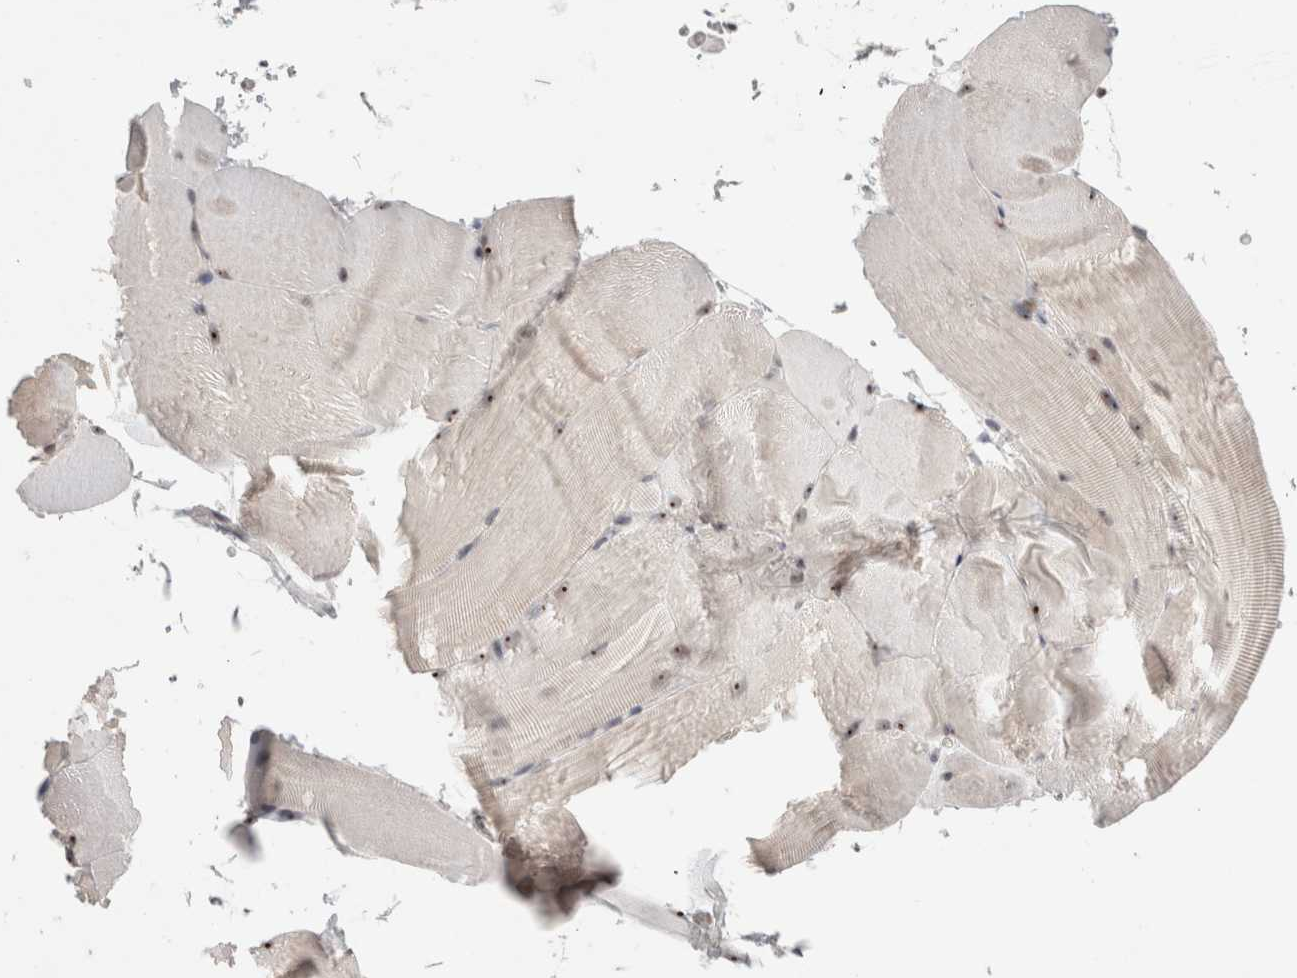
{"staining": {"intensity": "weak", "quantity": "25%-75%", "location": "nuclear"}, "tissue": "skeletal muscle", "cell_type": "Myocytes", "image_type": "normal", "snomed": [{"axis": "morphology", "description": "Normal tissue, NOS"}, {"axis": "topography", "description": "Skeletal muscle"}, {"axis": "topography", "description": "Parathyroid gland"}], "caption": "Immunohistochemical staining of normal human skeletal muscle displays low levels of weak nuclear positivity in about 25%-75% of myocytes.", "gene": "SENP6", "patient": {"sex": "female", "age": 37}}